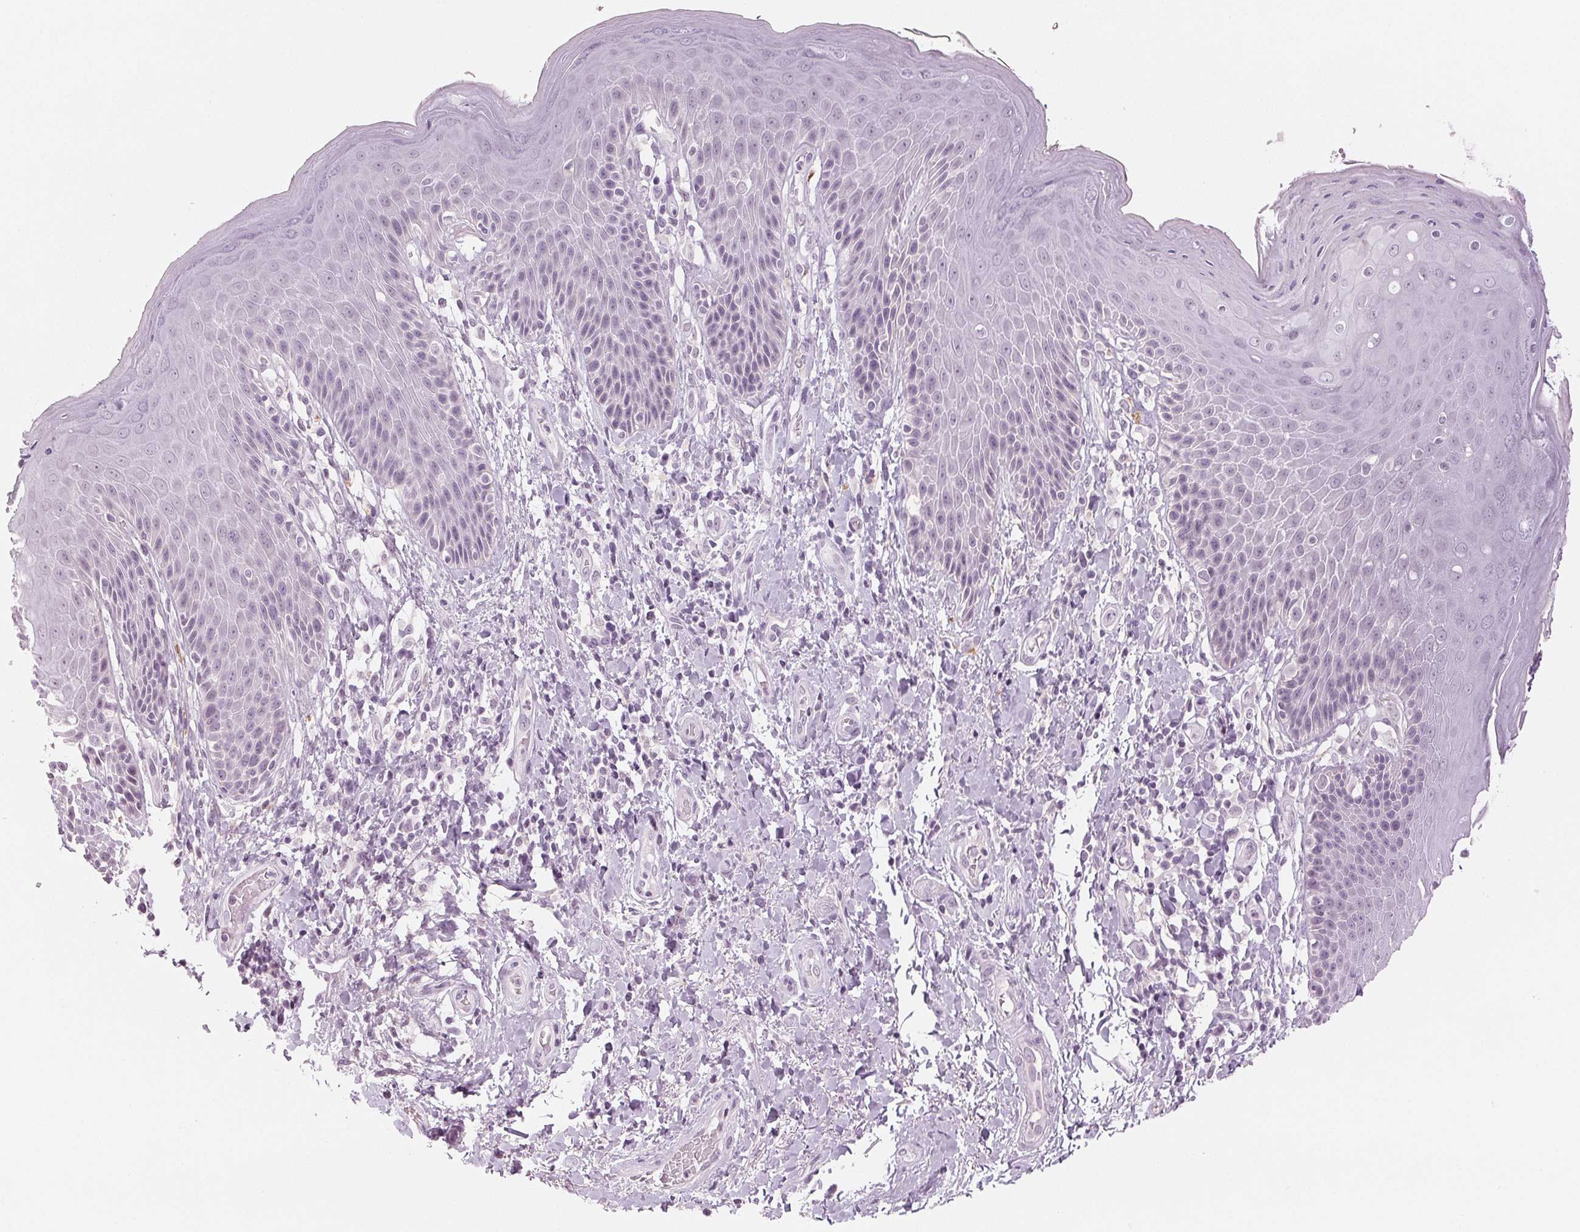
{"staining": {"intensity": "moderate", "quantity": "<25%", "location": "cytoplasmic/membranous"}, "tissue": "skin", "cell_type": "Epidermal cells", "image_type": "normal", "snomed": [{"axis": "morphology", "description": "Normal tissue, NOS"}, {"axis": "topography", "description": "Anal"}, {"axis": "topography", "description": "Peripheral nerve tissue"}], "caption": "Immunohistochemistry (IHC) of unremarkable skin reveals low levels of moderate cytoplasmic/membranous expression in about <25% of epidermal cells.", "gene": "EHHADH", "patient": {"sex": "male", "age": 51}}